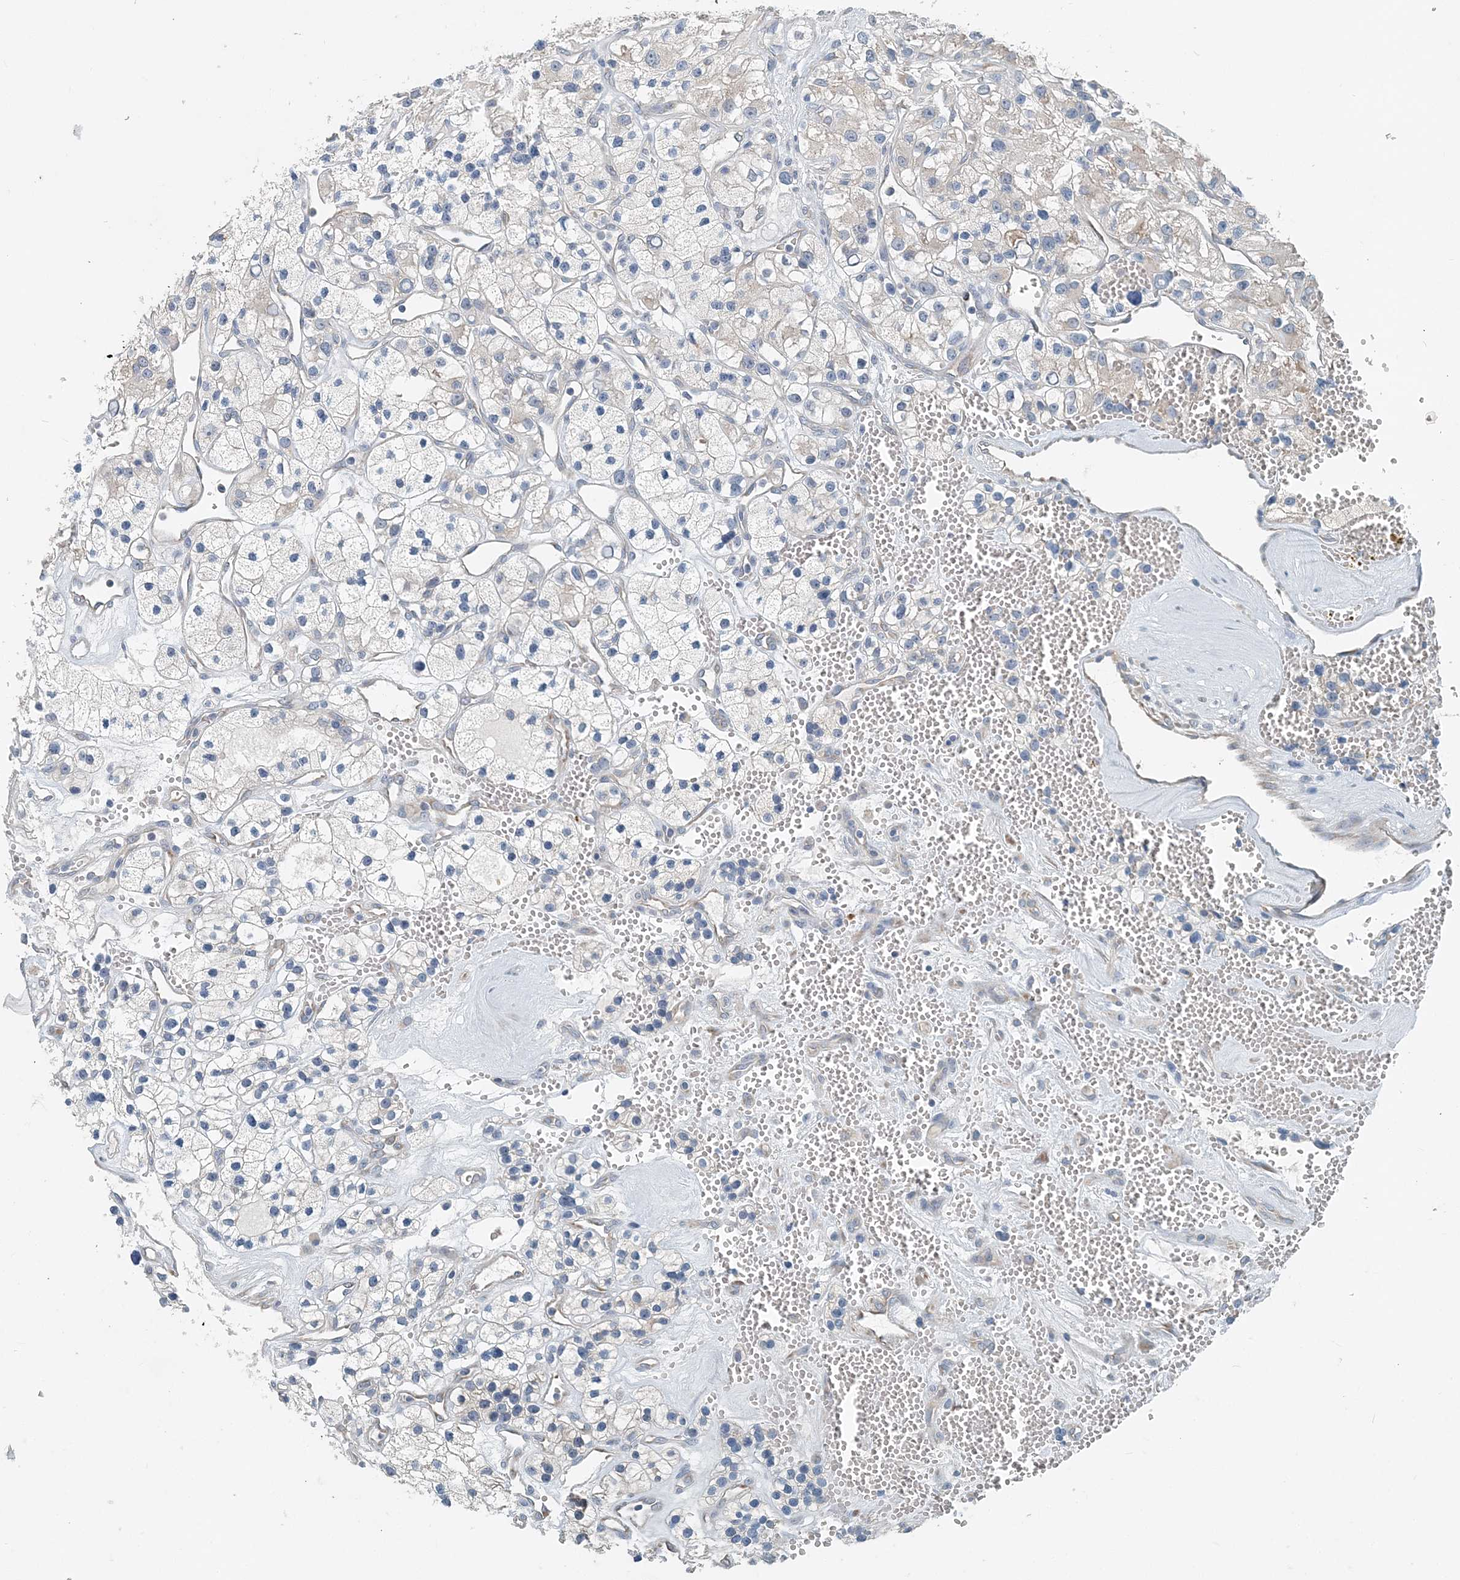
{"staining": {"intensity": "negative", "quantity": "none", "location": "none"}, "tissue": "renal cancer", "cell_type": "Tumor cells", "image_type": "cancer", "snomed": [{"axis": "morphology", "description": "Adenocarcinoma, NOS"}, {"axis": "topography", "description": "Kidney"}], "caption": "A micrograph of human renal cancer (adenocarcinoma) is negative for staining in tumor cells.", "gene": "EEF1A2", "patient": {"sex": "female", "age": 57}}